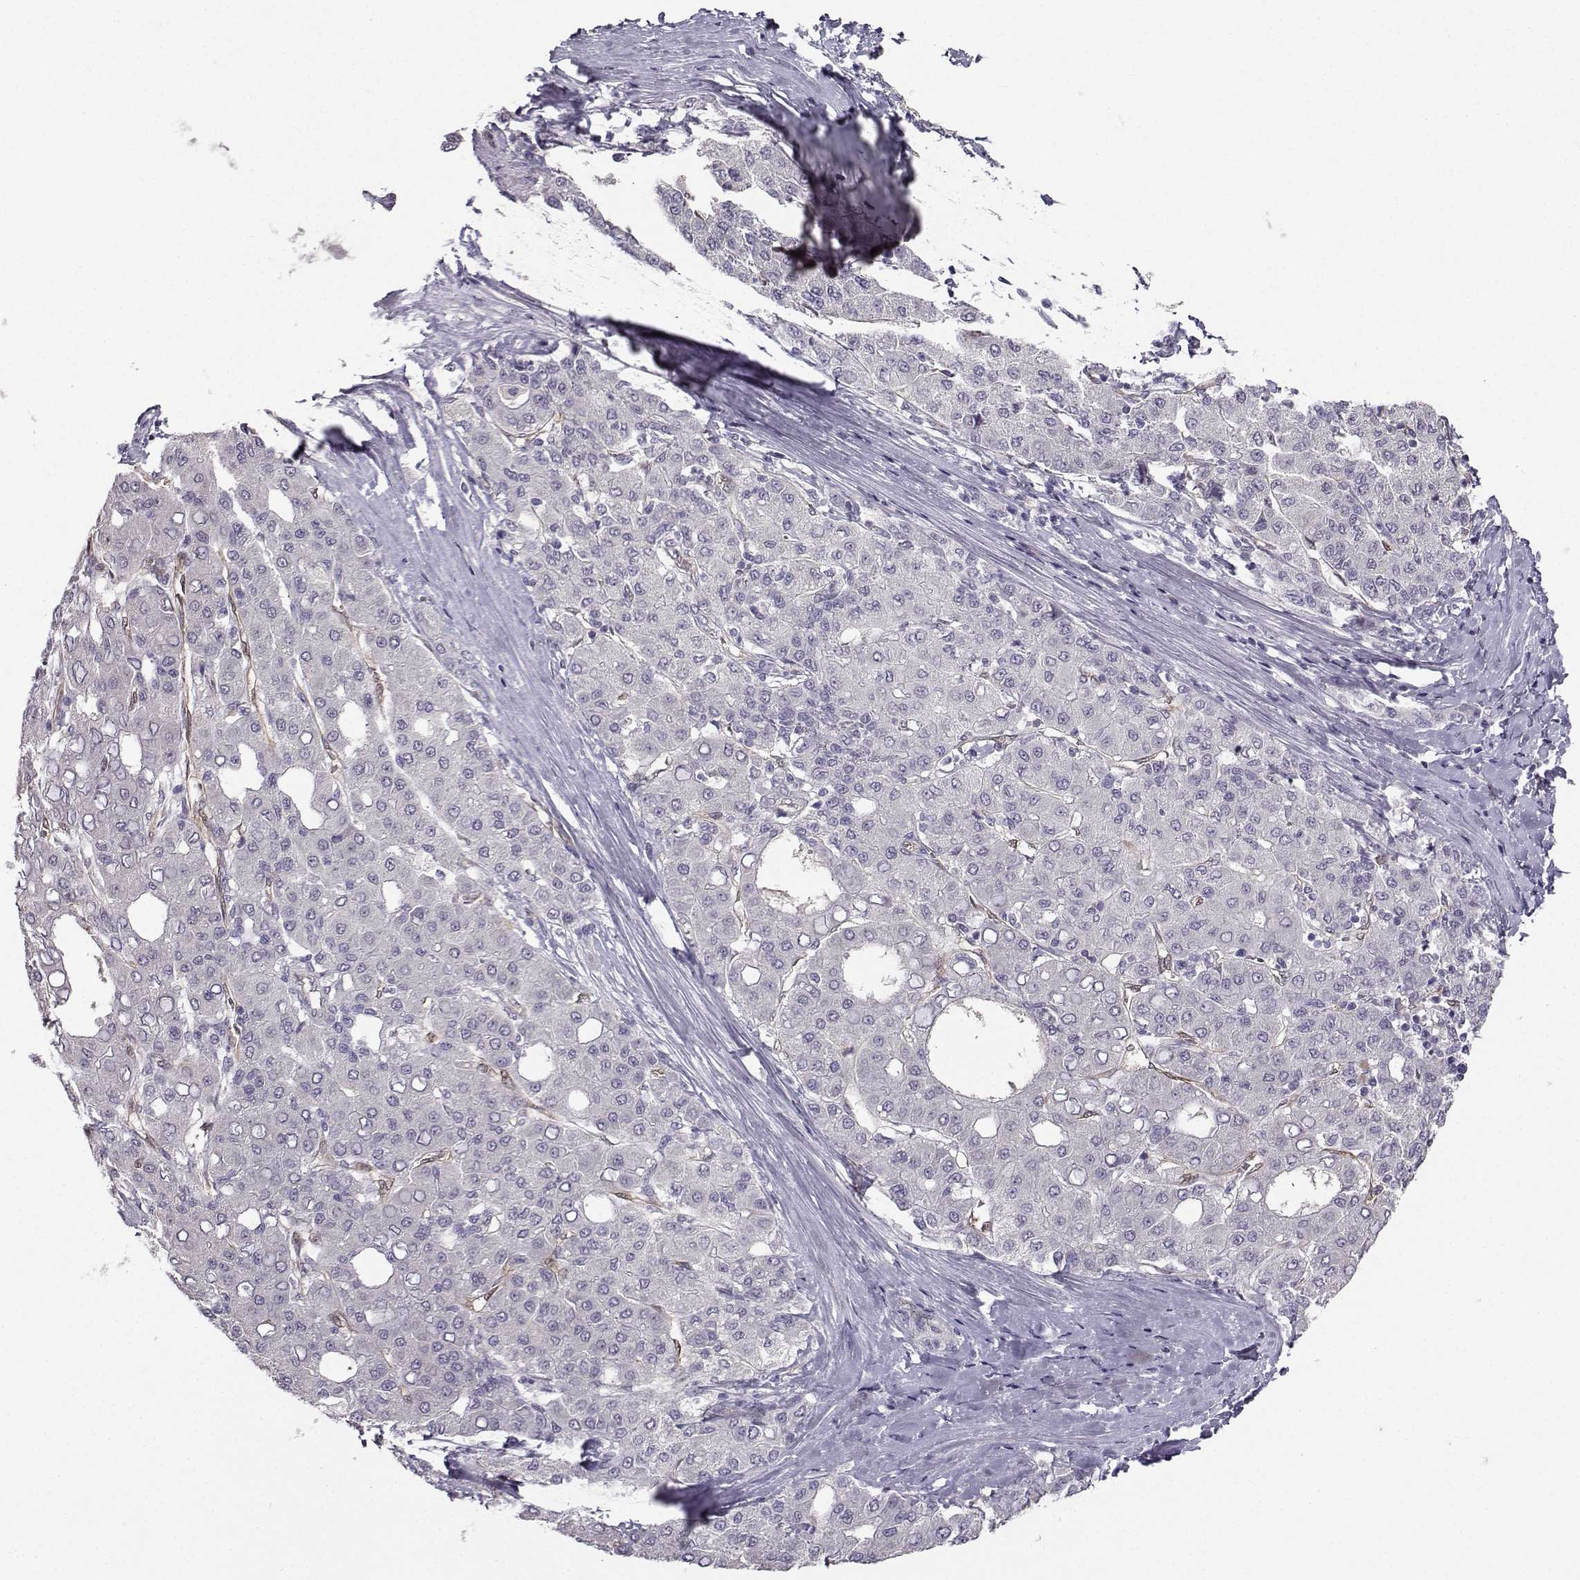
{"staining": {"intensity": "negative", "quantity": "none", "location": "none"}, "tissue": "liver cancer", "cell_type": "Tumor cells", "image_type": "cancer", "snomed": [{"axis": "morphology", "description": "Carcinoma, Hepatocellular, NOS"}, {"axis": "topography", "description": "Liver"}], "caption": "An image of liver cancer stained for a protein displays no brown staining in tumor cells.", "gene": "NQO1", "patient": {"sex": "male", "age": 65}}